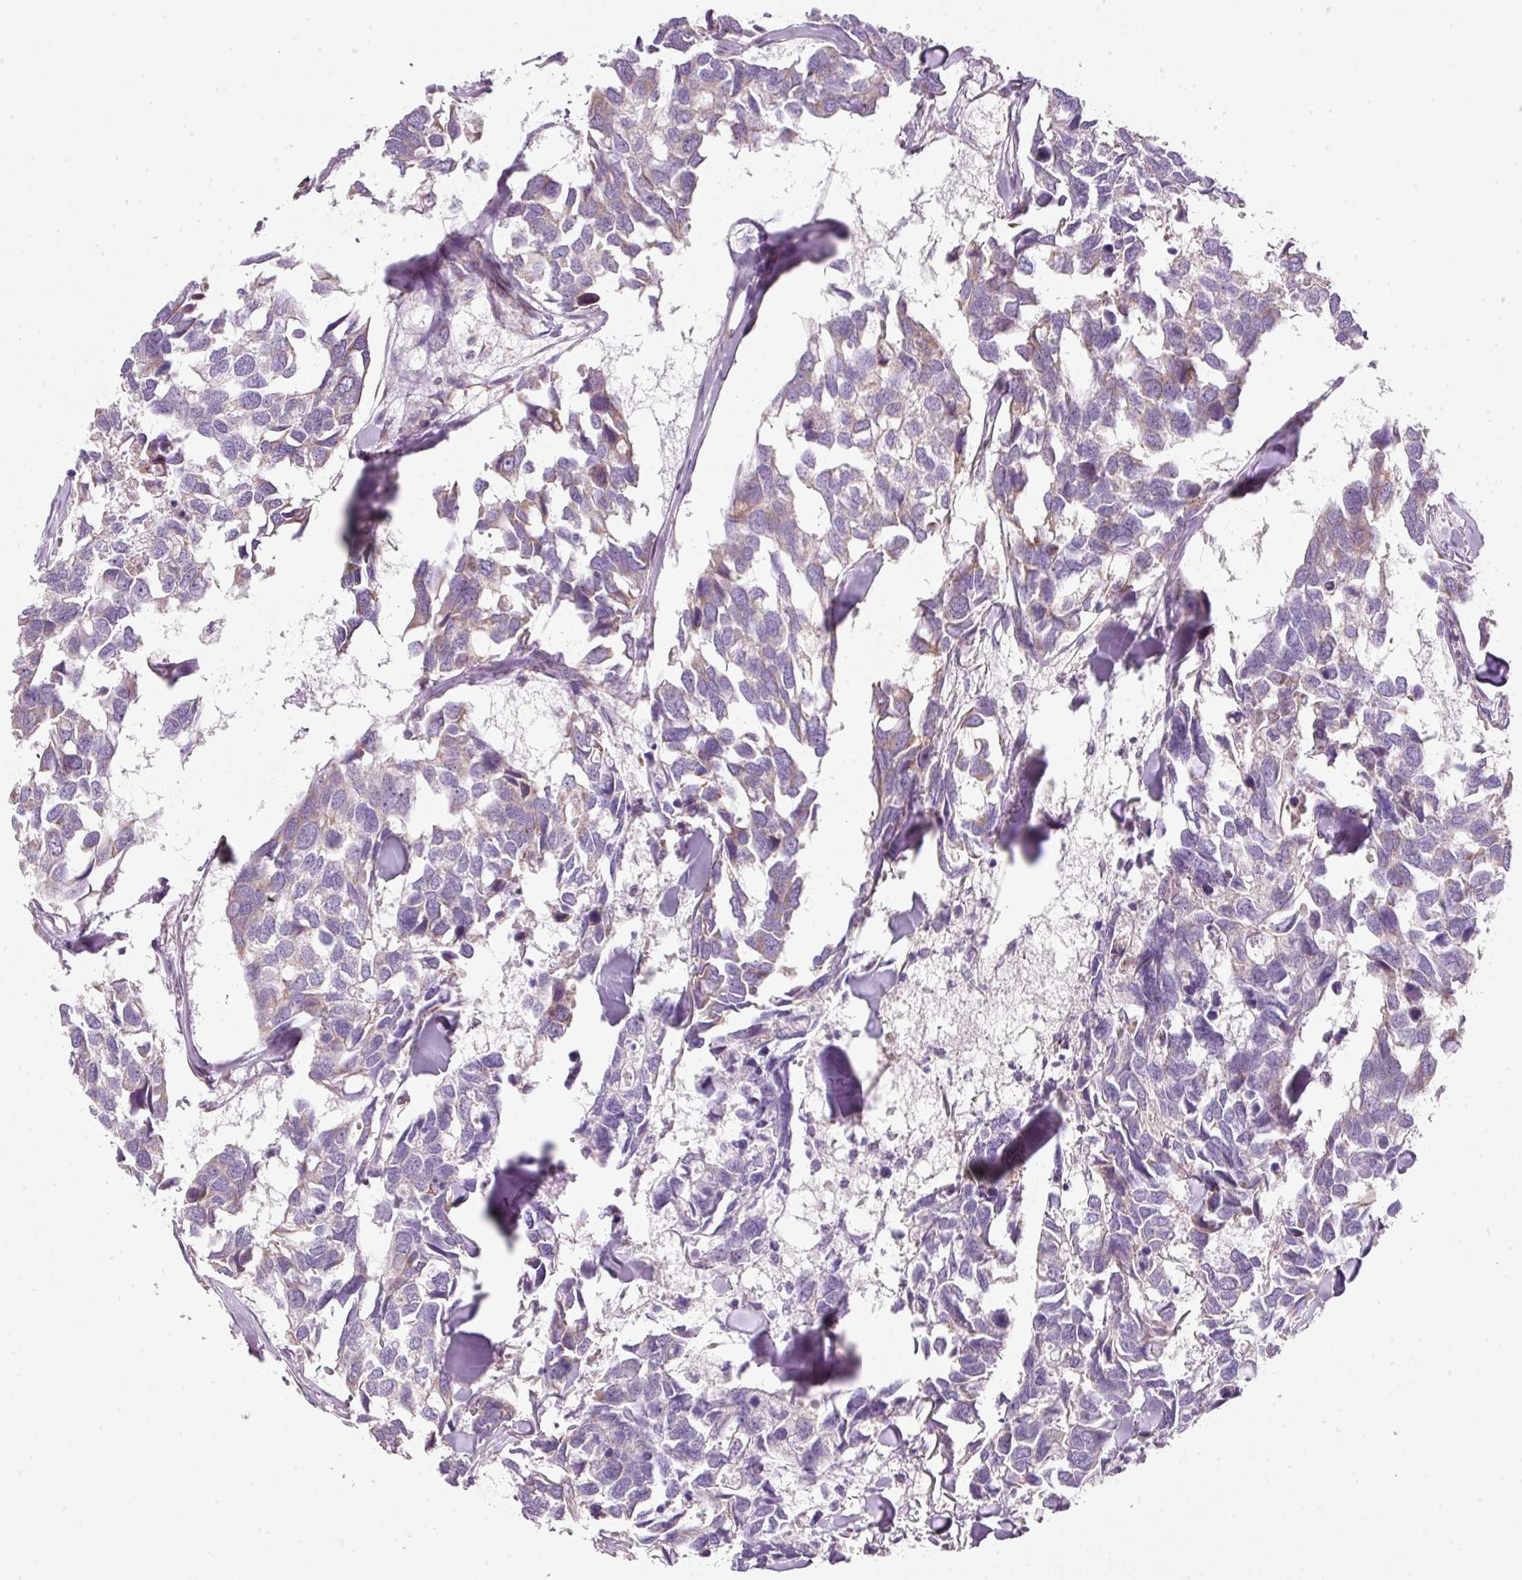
{"staining": {"intensity": "moderate", "quantity": "<25%", "location": "cytoplasmic/membranous"}, "tissue": "breast cancer", "cell_type": "Tumor cells", "image_type": "cancer", "snomed": [{"axis": "morphology", "description": "Duct carcinoma"}, {"axis": "topography", "description": "Breast"}], "caption": "Protein expression analysis of human breast cancer (infiltrating ductal carcinoma) reveals moderate cytoplasmic/membranous expression in about <25% of tumor cells. The staining was performed using DAB (3,3'-diaminobenzidine) to visualize the protein expression in brown, while the nuclei were stained in blue with hematoxylin (Magnification: 20x).", "gene": "NDUFA1", "patient": {"sex": "female", "age": 83}}